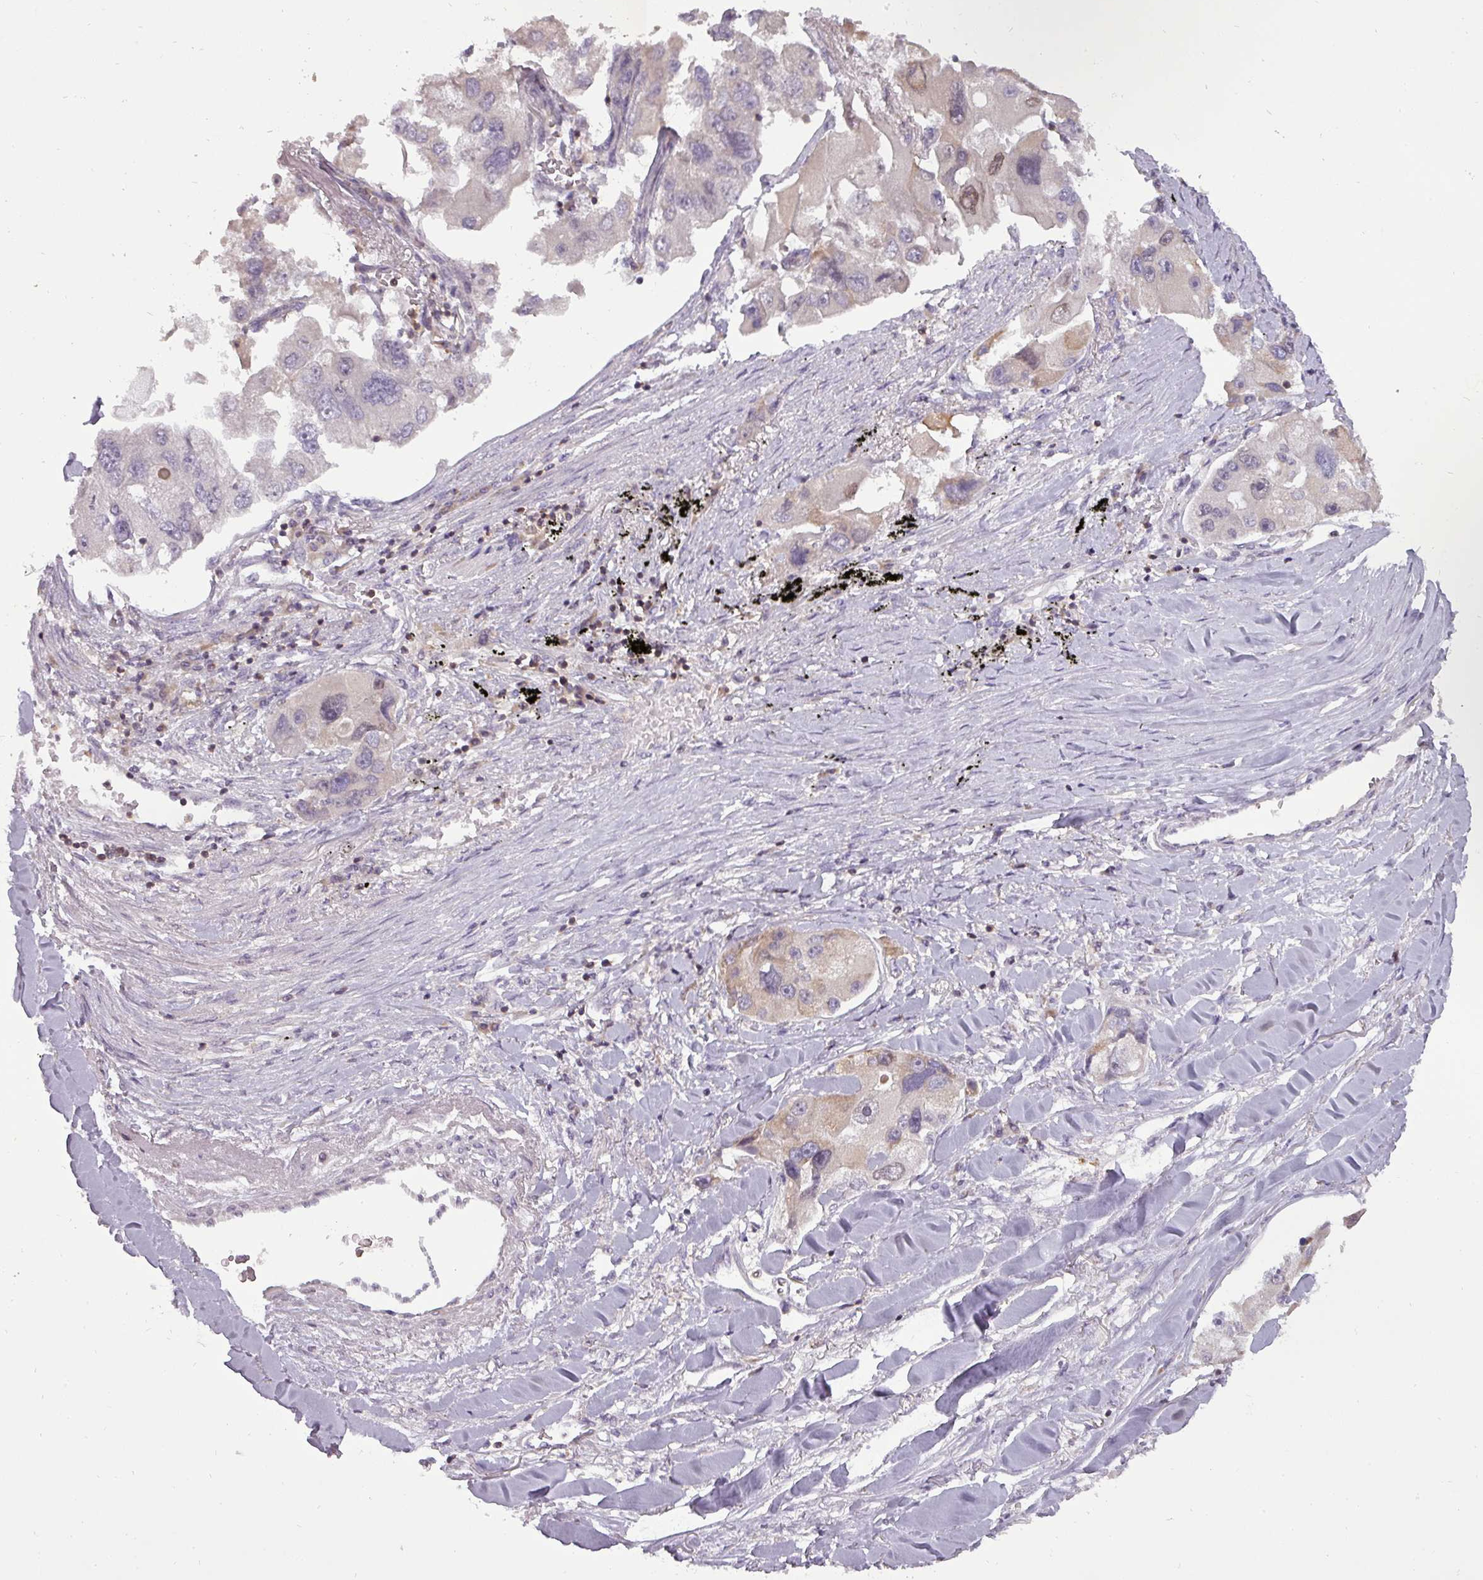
{"staining": {"intensity": "weak", "quantity": "<25%", "location": "cytoplasmic/membranous,nuclear"}, "tissue": "lung cancer", "cell_type": "Tumor cells", "image_type": "cancer", "snomed": [{"axis": "morphology", "description": "Adenocarcinoma, NOS"}, {"axis": "topography", "description": "Lung"}], "caption": "A photomicrograph of lung adenocarcinoma stained for a protein reveals no brown staining in tumor cells.", "gene": "STK4", "patient": {"sex": "female", "age": 54}}